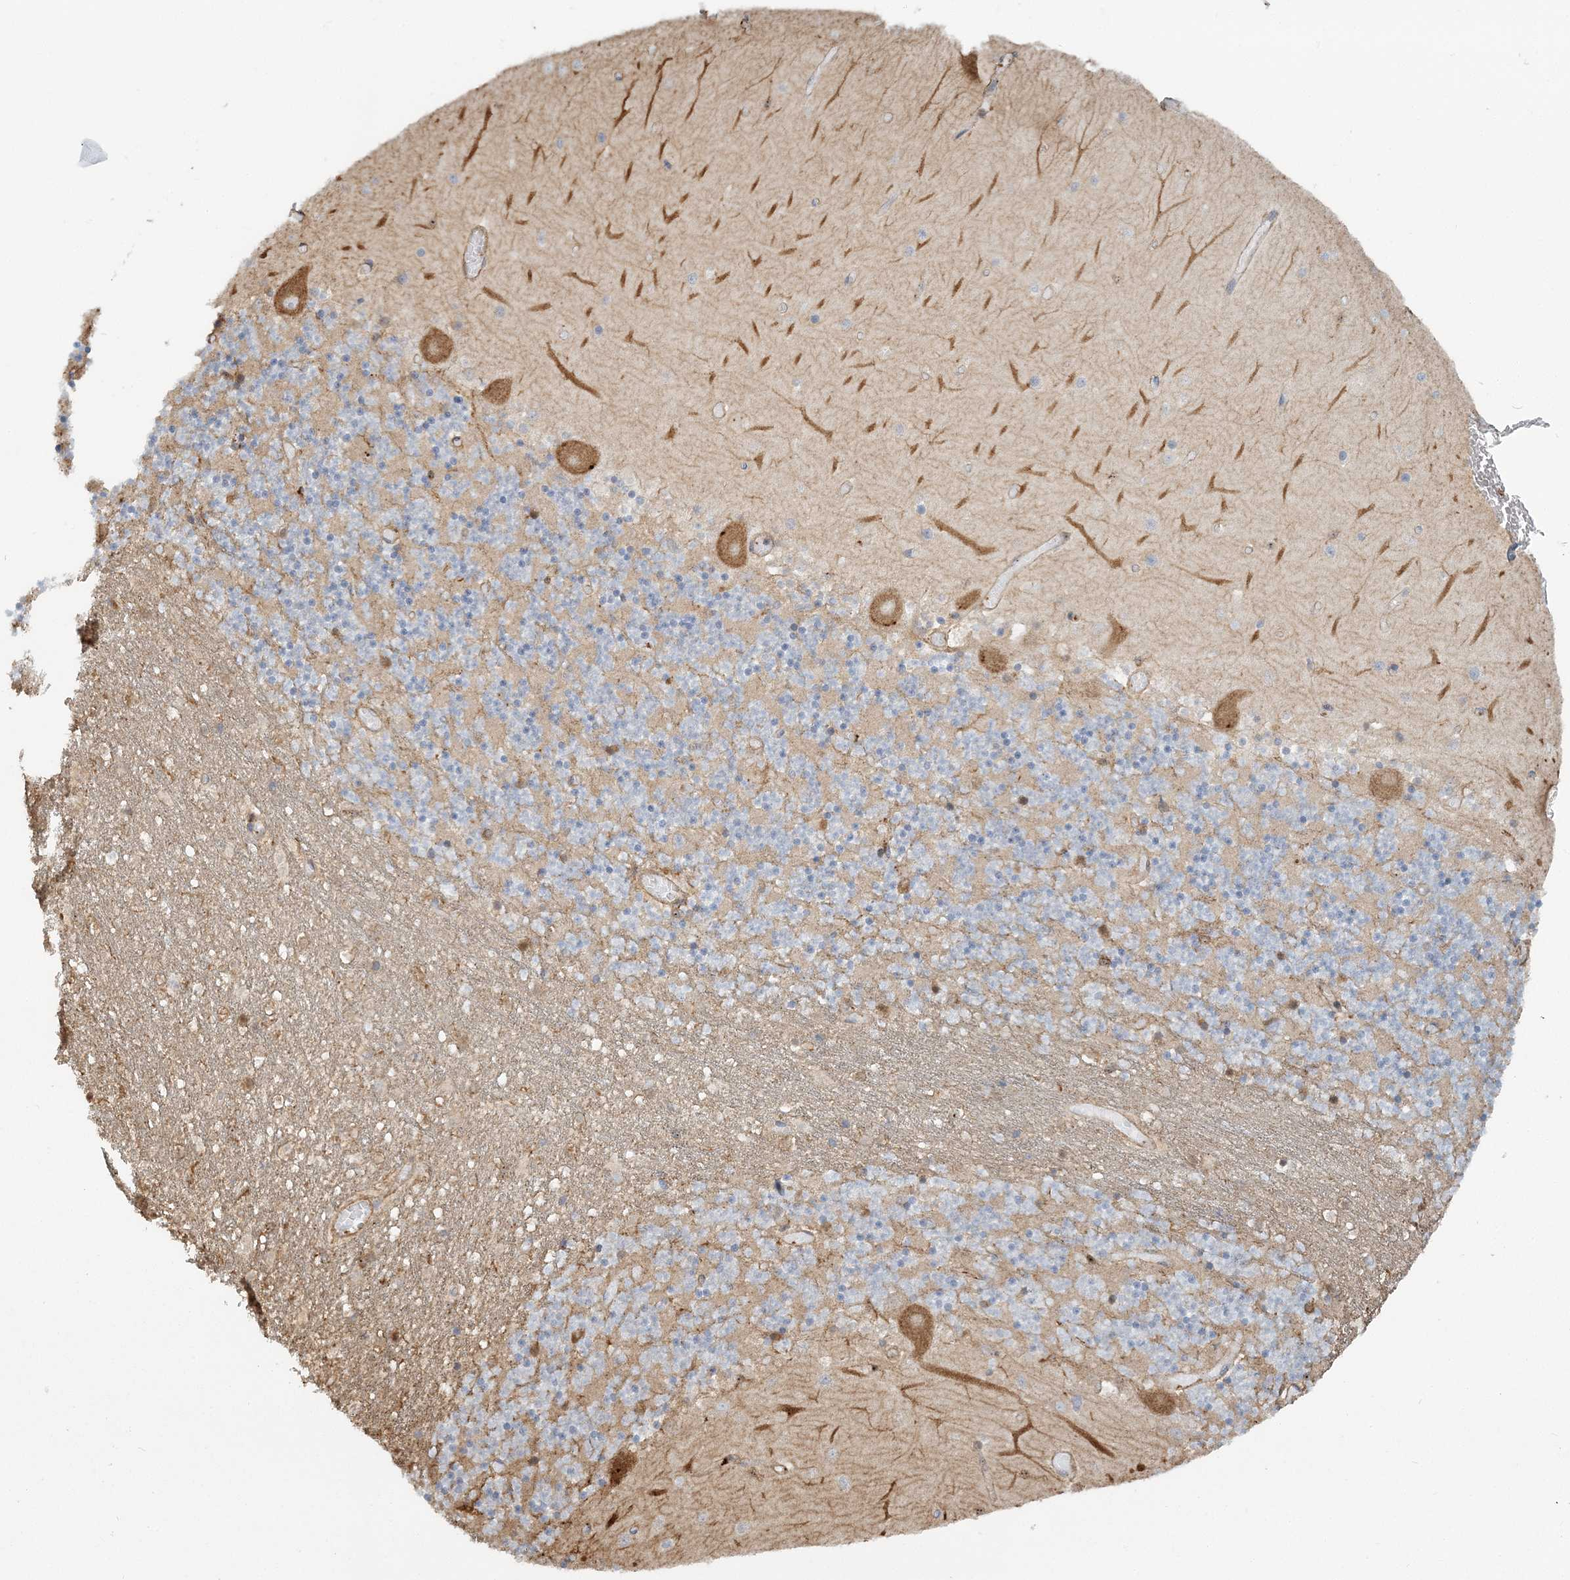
{"staining": {"intensity": "moderate", "quantity": "25%-75%", "location": "cytoplasmic/membranous"}, "tissue": "cerebellum", "cell_type": "Cells in granular layer", "image_type": "normal", "snomed": [{"axis": "morphology", "description": "Normal tissue, NOS"}, {"axis": "topography", "description": "Cerebellum"}], "caption": "Protein analysis of normal cerebellum shows moderate cytoplasmic/membranous staining in about 25%-75% of cells in granular layer.", "gene": "TRAF3IP2", "patient": {"sex": "female", "age": 28}}